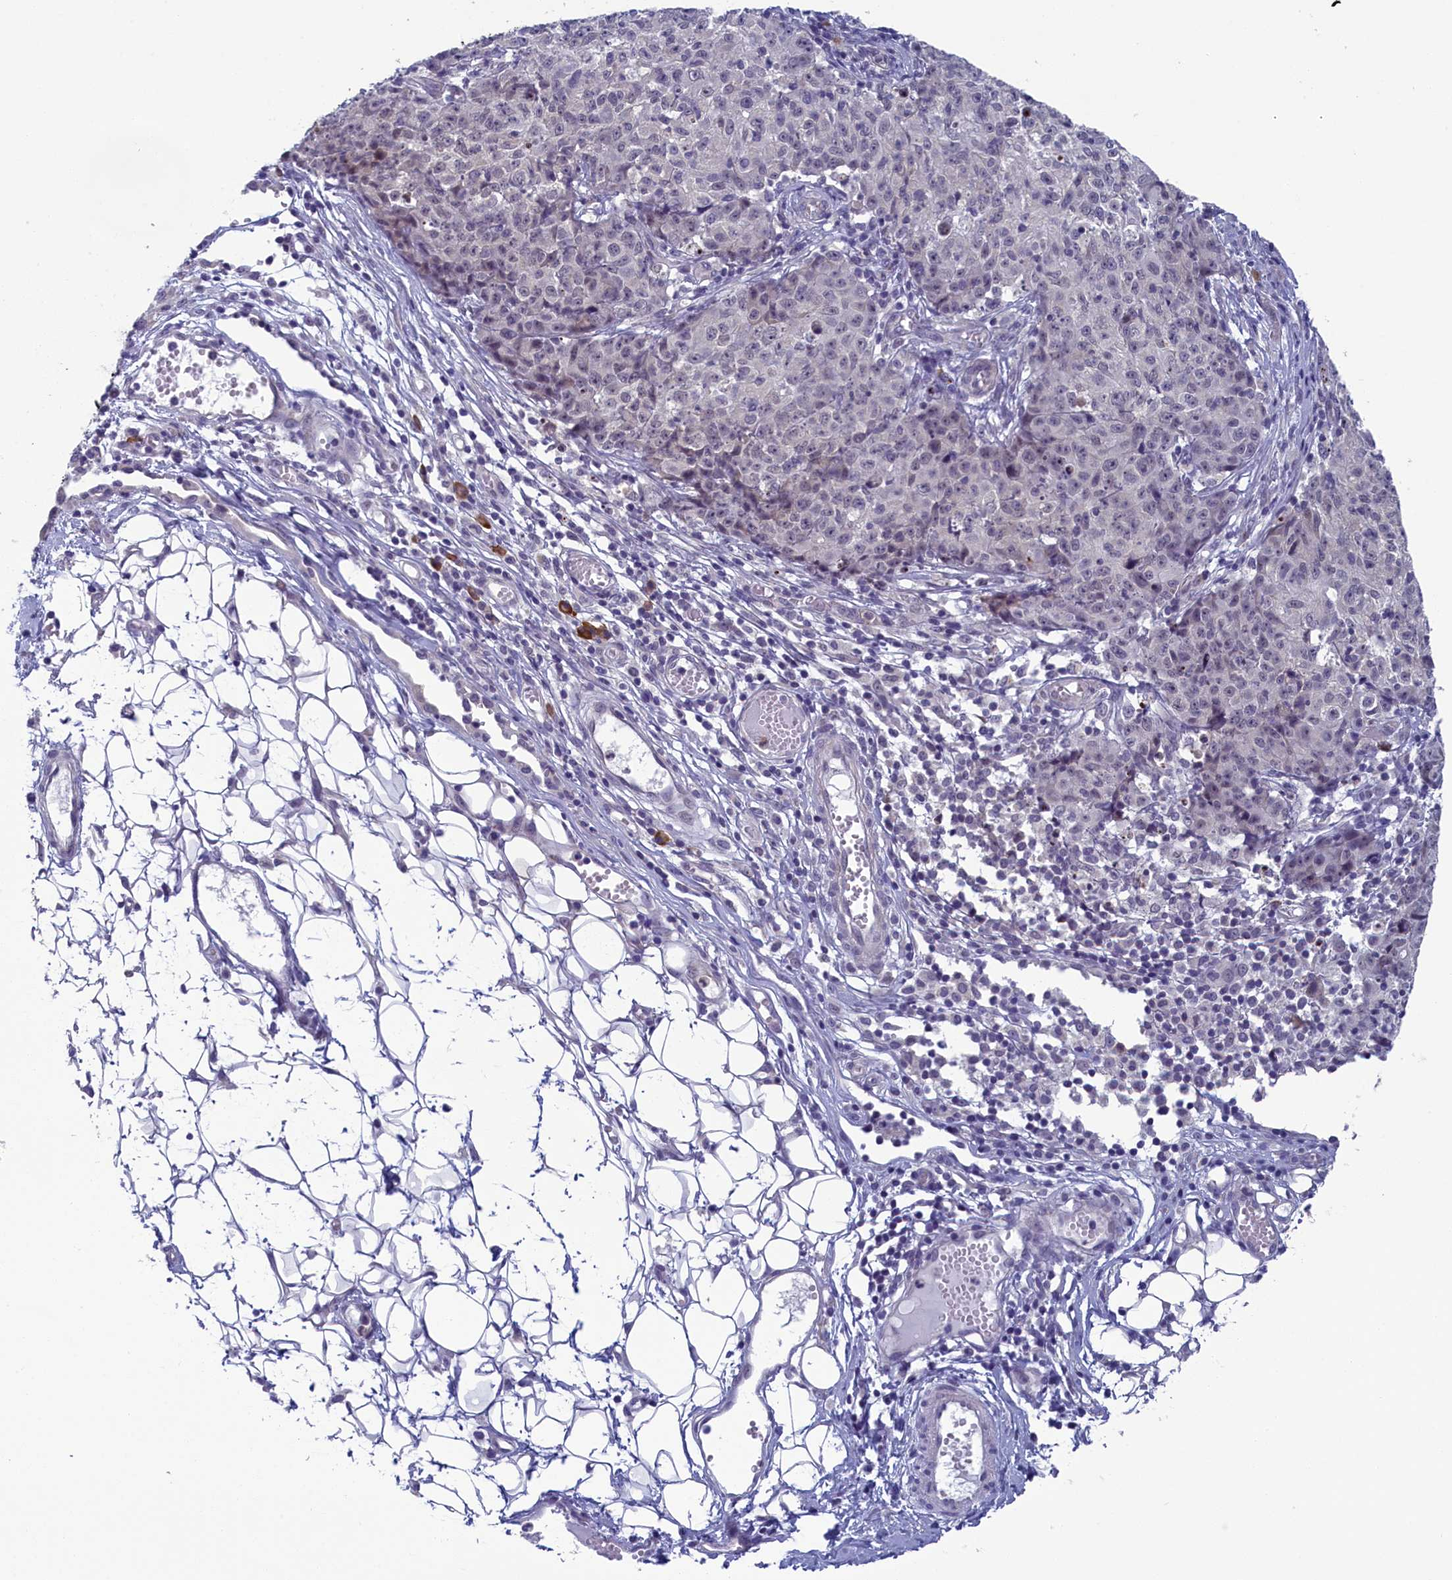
{"staining": {"intensity": "negative", "quantity": "none", "location": "none"}, "tissue": "ovarian cancer", "cell_type": "Tumor cells", "image_type": "cancer", "snomed": [{"axis": "morphology", "description": "Carcinoma, endometroid"}, {"axis": "topography", "description": "Ovary"}], "caption": "High power microscopy image of an immunohistochemistry histopathology image of ovarian cancer, revealing no significant expression in tumor cells. (DAB (3,3'-diaminobenzidine) IHC visualized using brightfield microscopy, high magnification).", "gene": "CNEP1R1", "patient": {"sex": "female", "age": 42}}